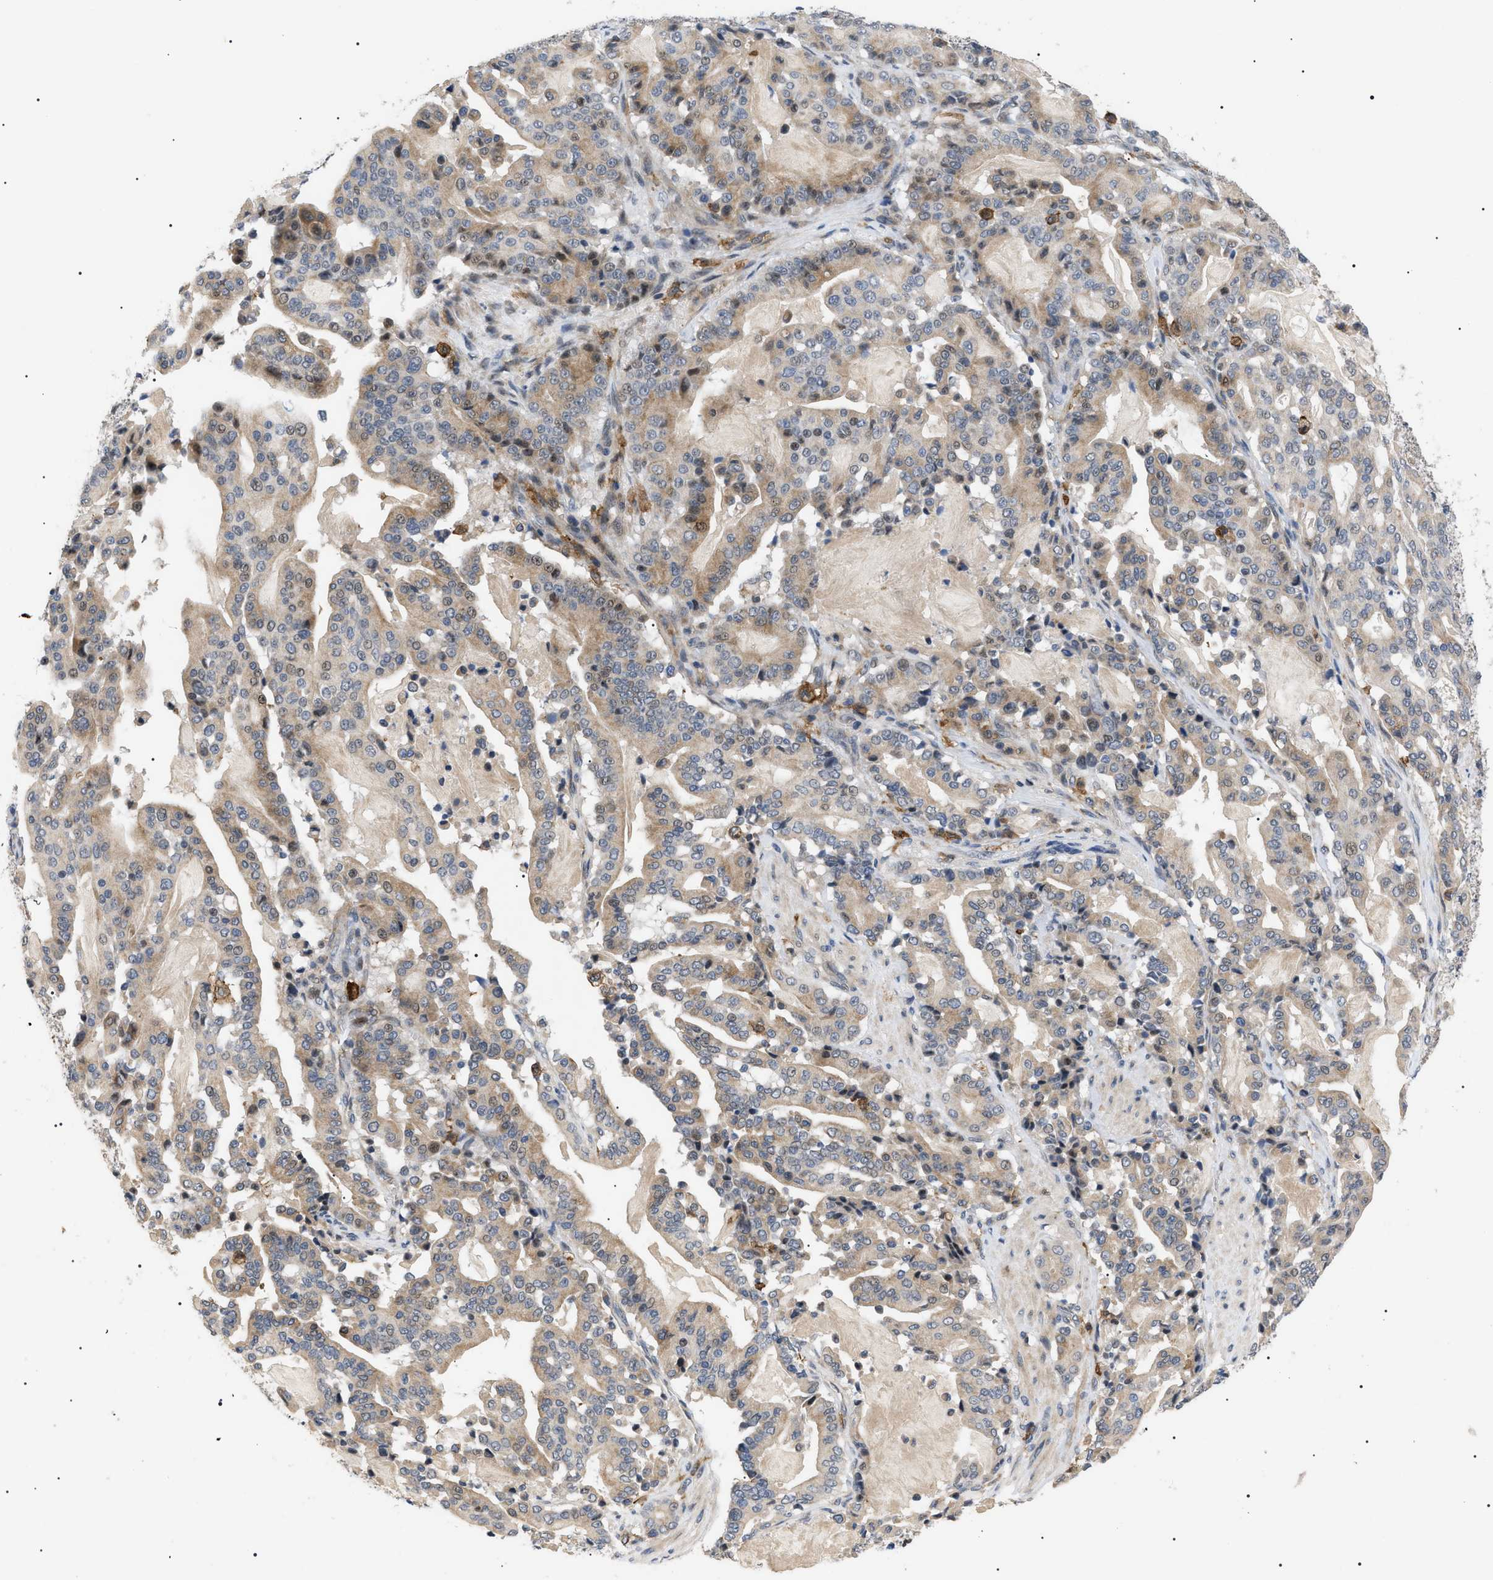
{"staining": {"intensity": "weak", "quantity": ">75%", "location": "cytoplasmic/membranous"}, "tissue": "pancreatic cancer", "cell_type": "Tumor cells", "image_type": "cancer", "snomed": [{"axis": "morphology", "description": "Adenocarcinoma, NOS"}, {"axis": "topography", "description": "Pancreas"}], "caption": "Immunohistochemical staining of human adenocarcinoma (pancreatic) shows low levels of weak cytoplasmic/membranous positivity in about >75% of tumor cells. (DAB (3,3'-diaminobenzidine) IHC, brown staining for protein, blue staining for nuclei).", "gene": "CD300A", "patient": {"sex": "male", "age": 63}}